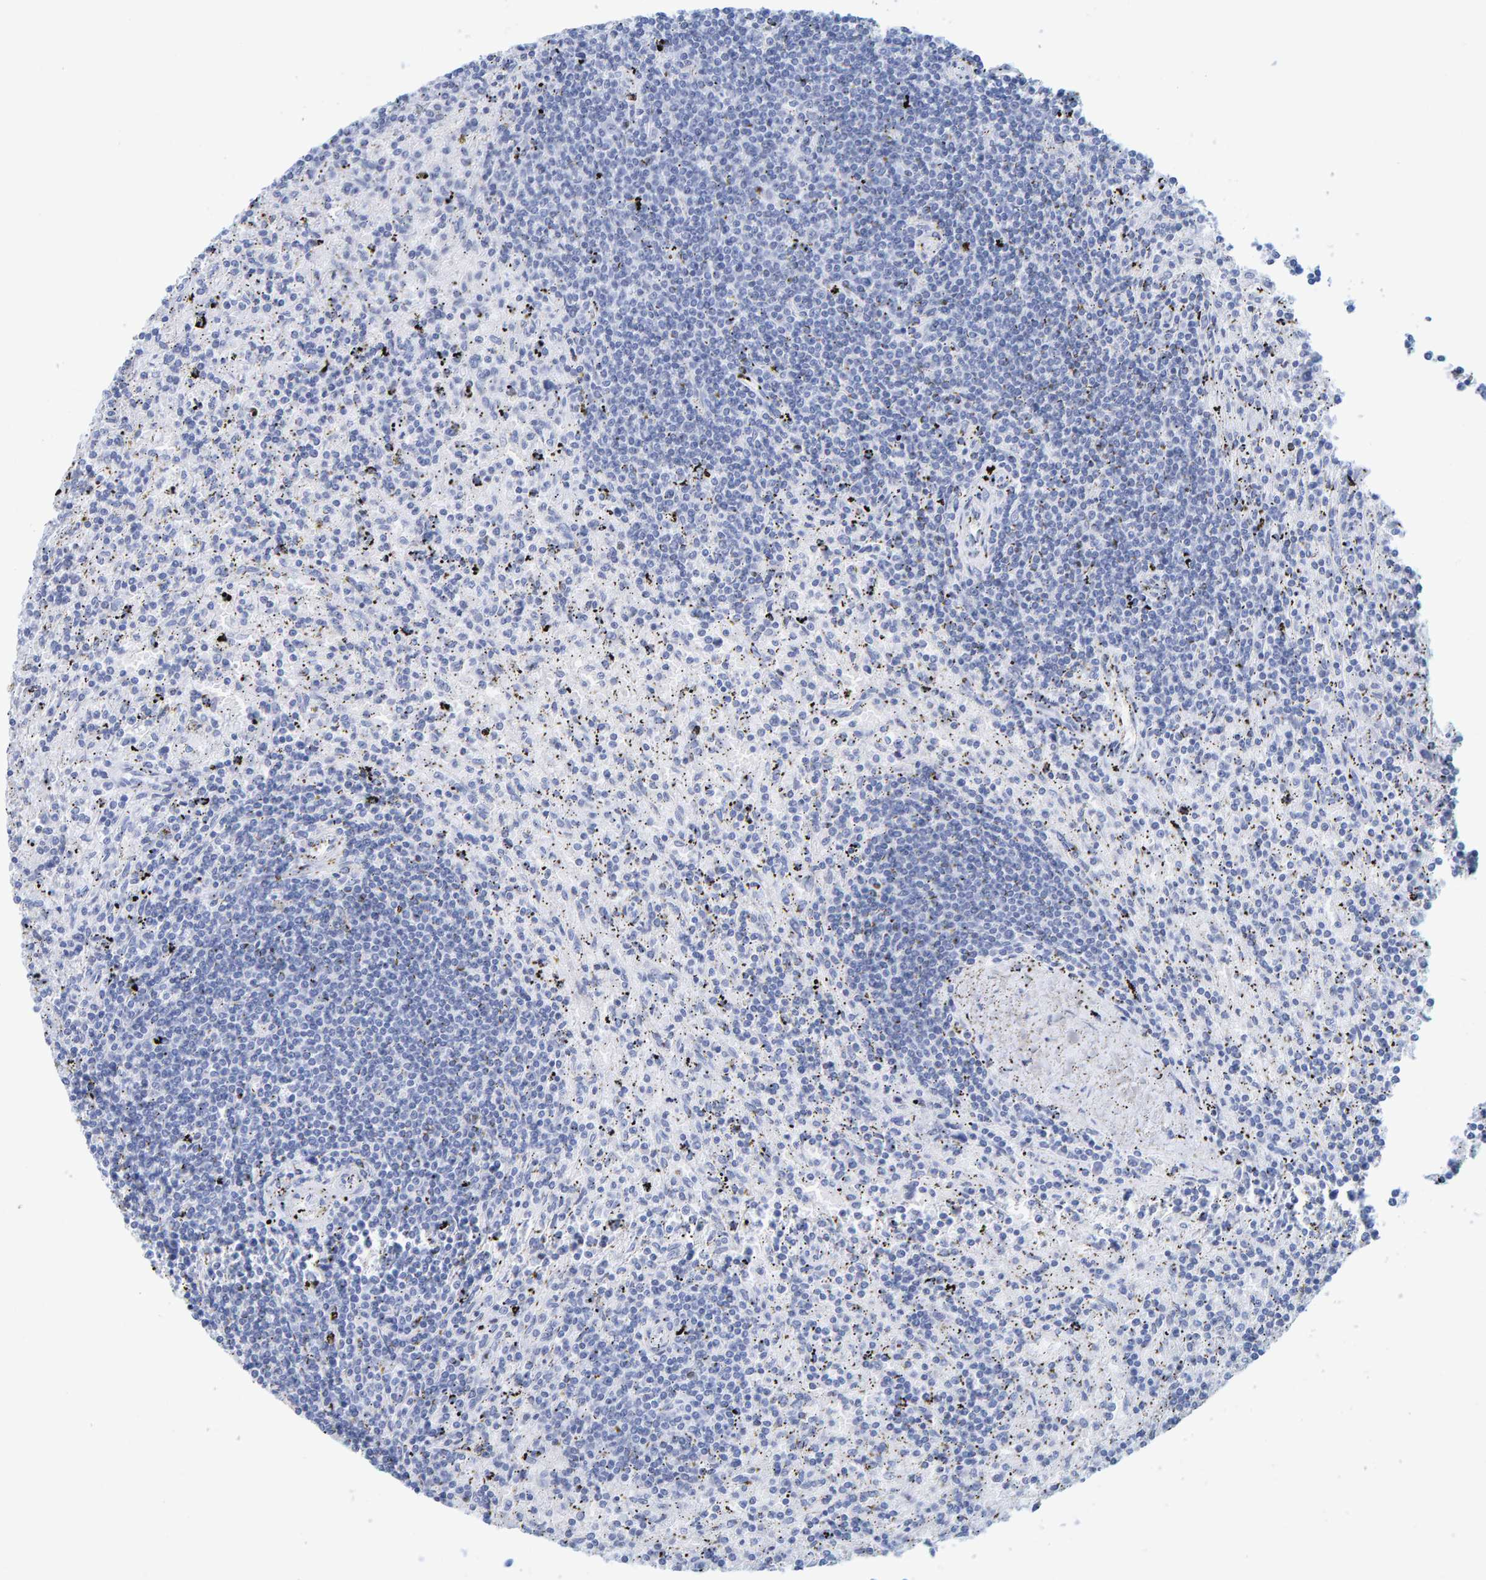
{"staining": {"intensity": "negative", "quantity": "none", "location": "none"}, "tissue": "lymphoma", "cell_type": "Tumor cells", "image_type": "cancer", "snomed": [{"axis": "morphology", "description": "Malignant lymphoma, non-Hodgkin's type, Low grade"}, {"axis": "topography", "description": "Spleen"}], "caption": "Lymphoma was stained to show a protein in brown. There is no significant positivity in tumor cells.", "gene": "SFTPC", "patient": {"sex": "male", "age": 76}}